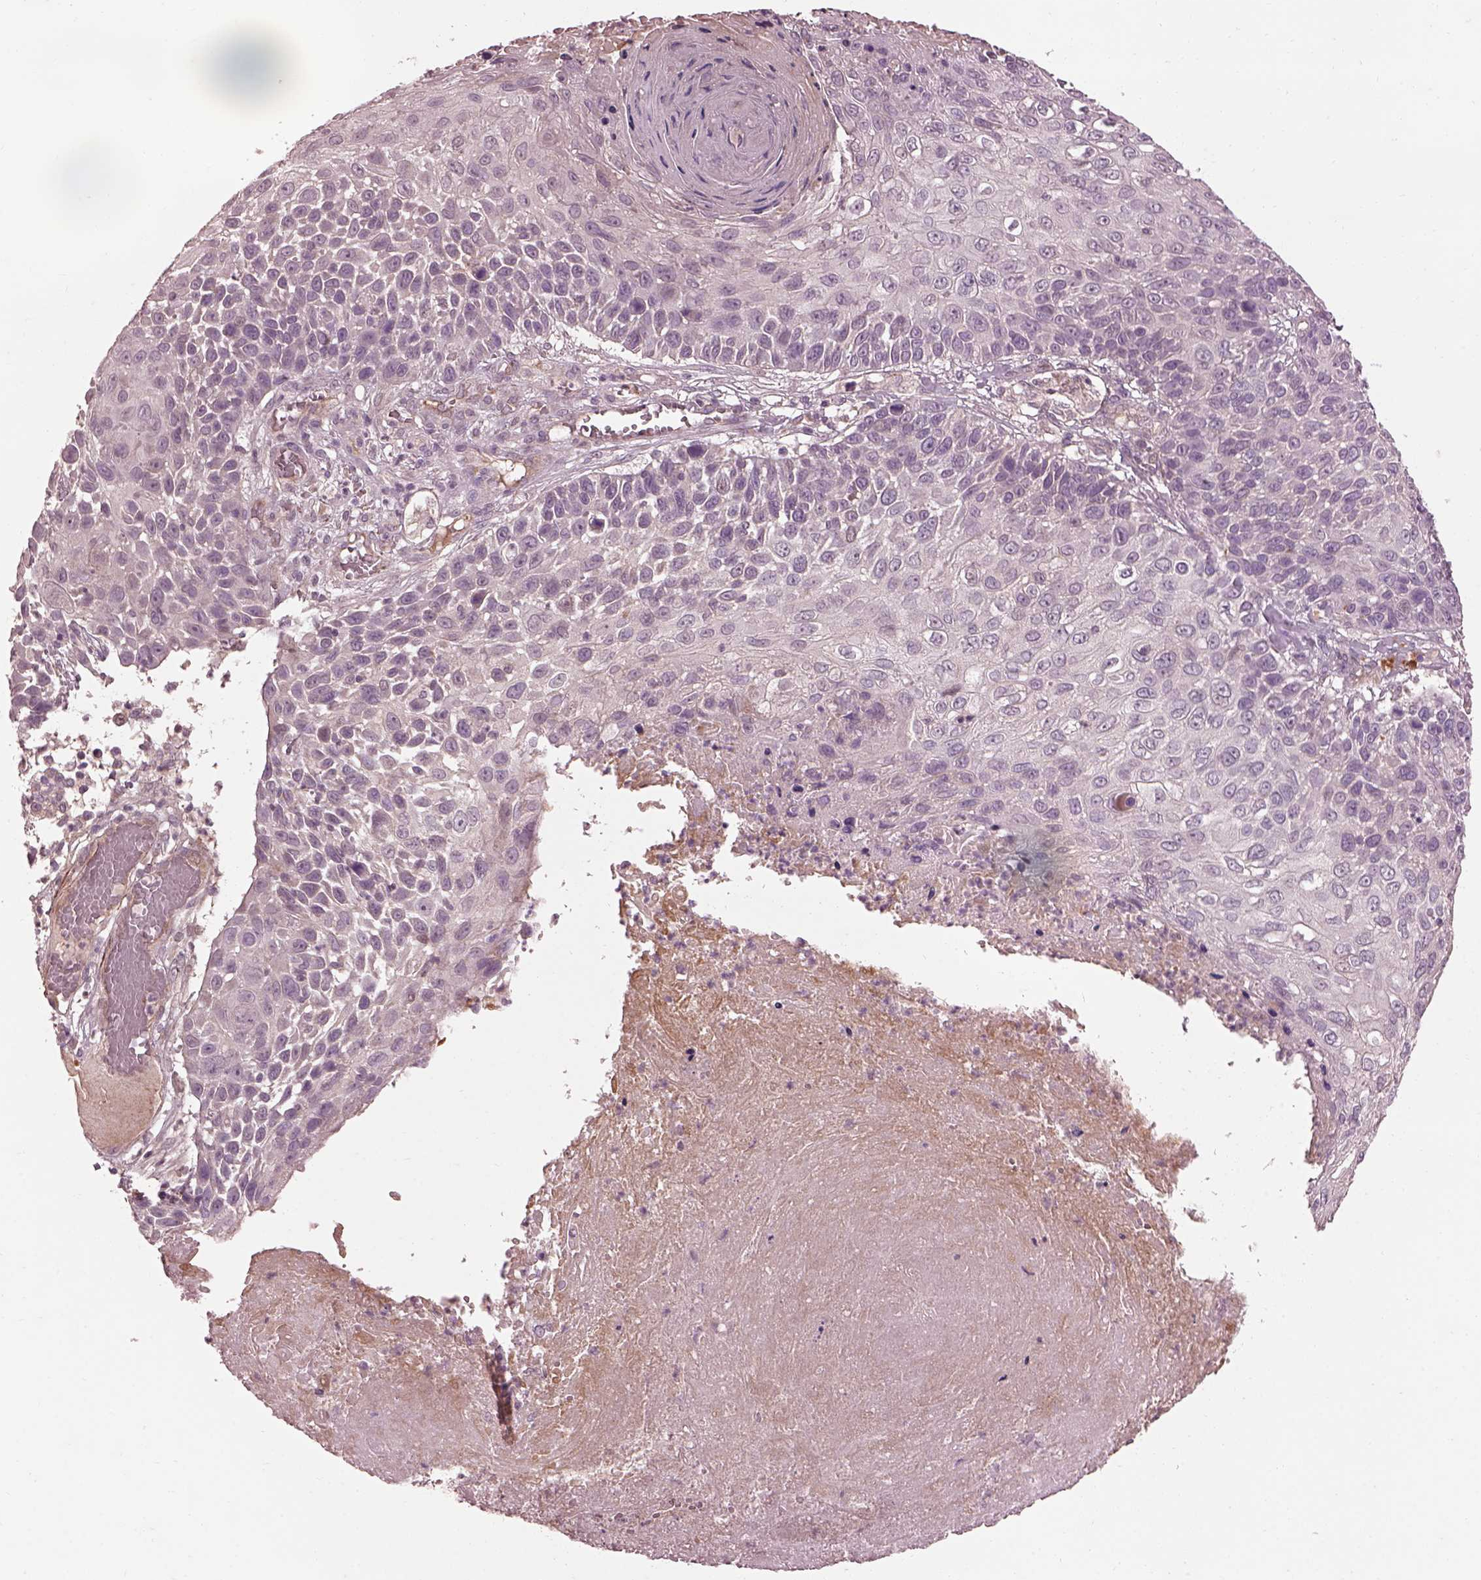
{"staining": {"intensity": "negative", "quantity": "none", "location": "none"}, "tissue": "skin cancer", "cell_type": "Tumor cells", "image_type": "cancer", "snomed": [{"axis": "morphology", "description": "Squamous cell carcinoma, NOS"}, {"axis": "topography", "description": "Skin"}], "caption": "Immunohistochemistry (IHC) image of human squamous cell carcinoma (skin) stained for a protein (brown), which demonstrates no positivity in tumor cells.", "gene": "EFEMP1", "patient": {"sex": "male", "age": 92}}